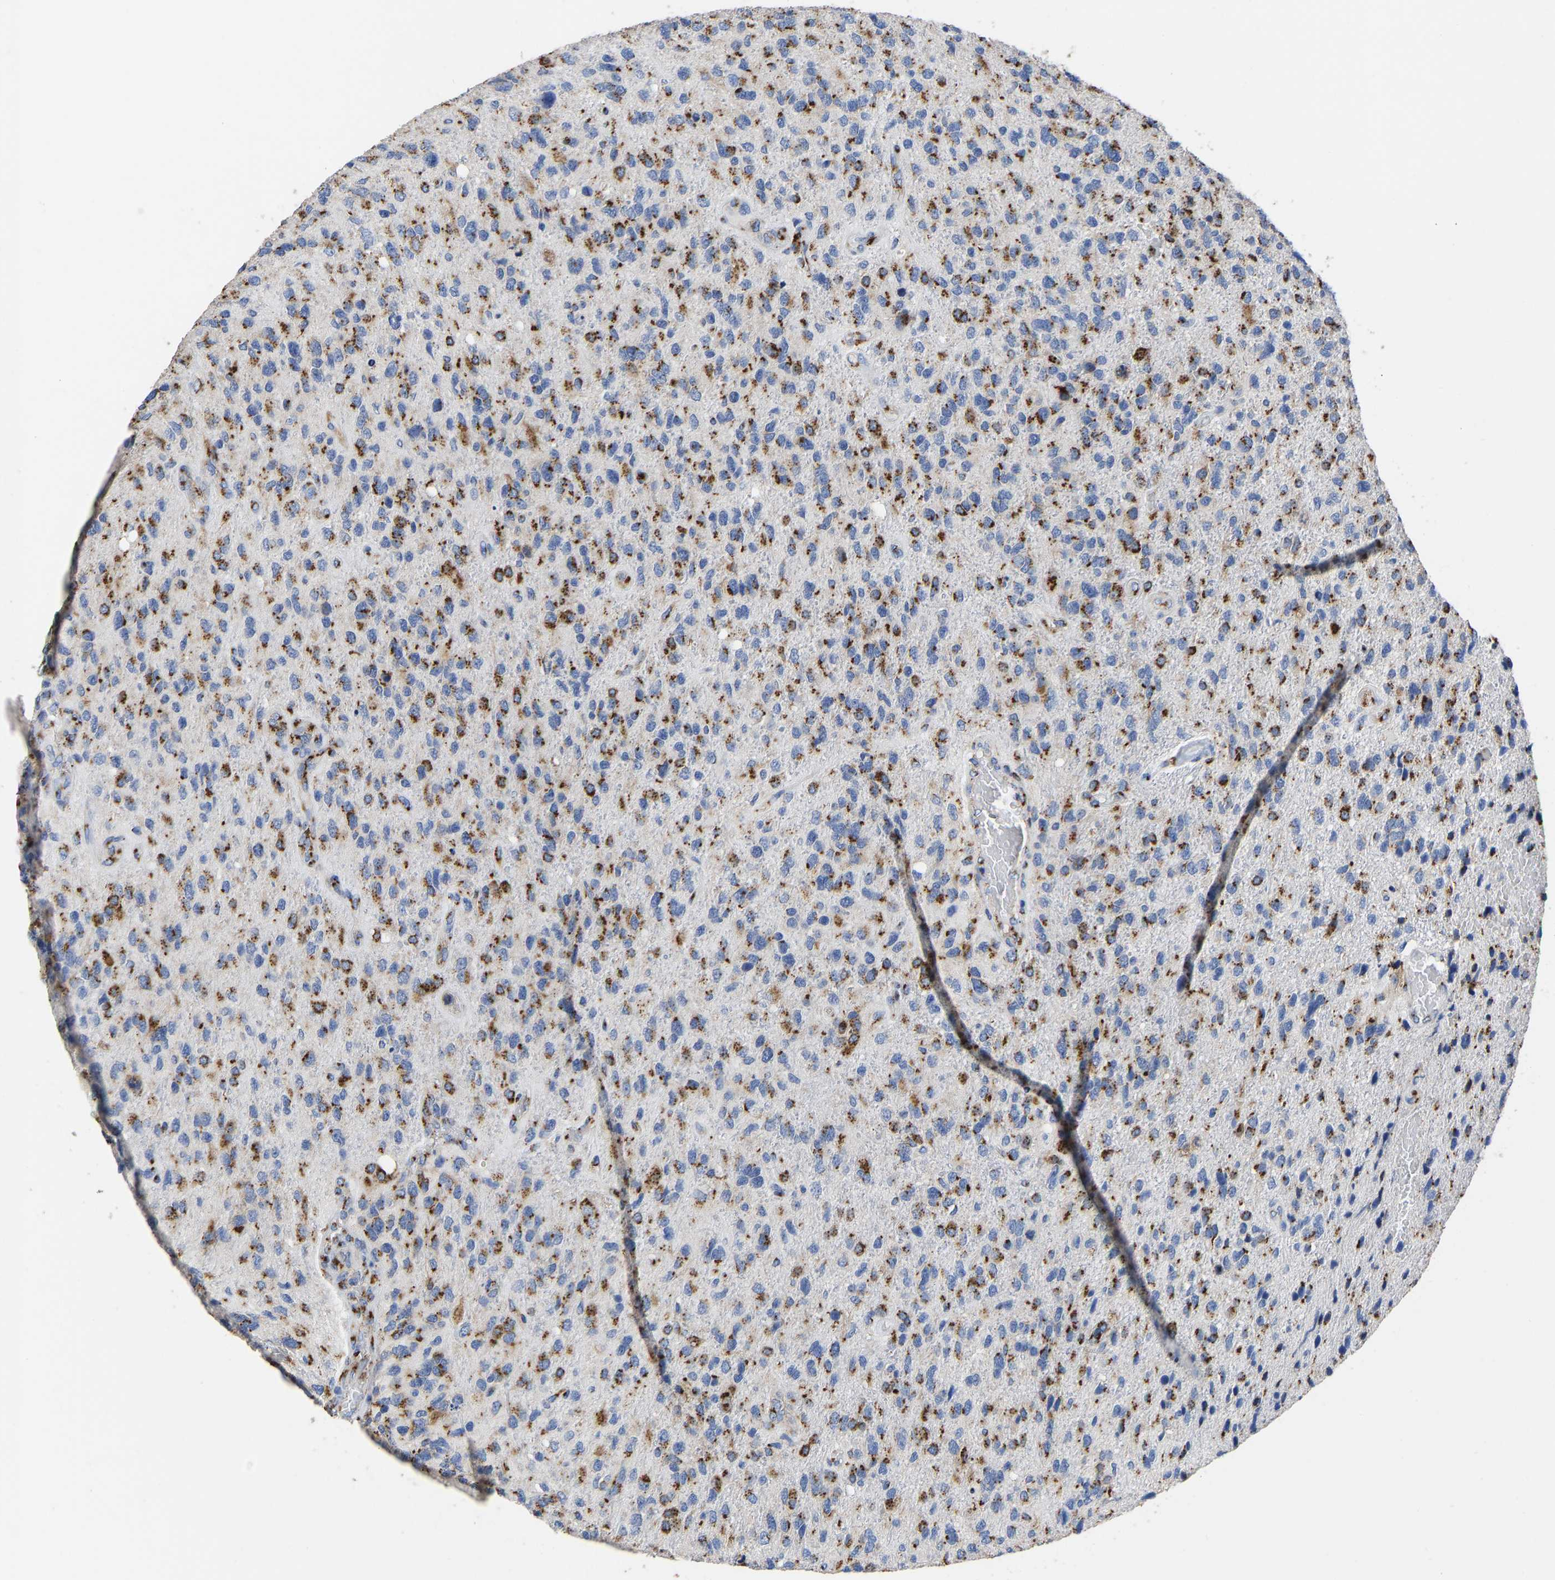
{"staining": {"intensity": "strong", "quantity": ">75%", "location": "cytoplasmic/membranous"}, "tissue": "glioma", "cell_type": "Tumor cells", "image_type": "cancer", "snomed": [{"axis": "morphology", "description": "Glioma, malignant, High grade"}, {"axis": "topography", "description": "Brain"}], "caption": "A high-resolution photomicrograph shows immunohistochemistry staining of malignant glioma (high-grade), which reveals strong cytoplasmic/membranous staining in about >75% of tumor cells. (IHC, brightfield microscopy, high magnification).", "gene": "TMEM87A", "patient": {"sex": "female", "age": 58}}